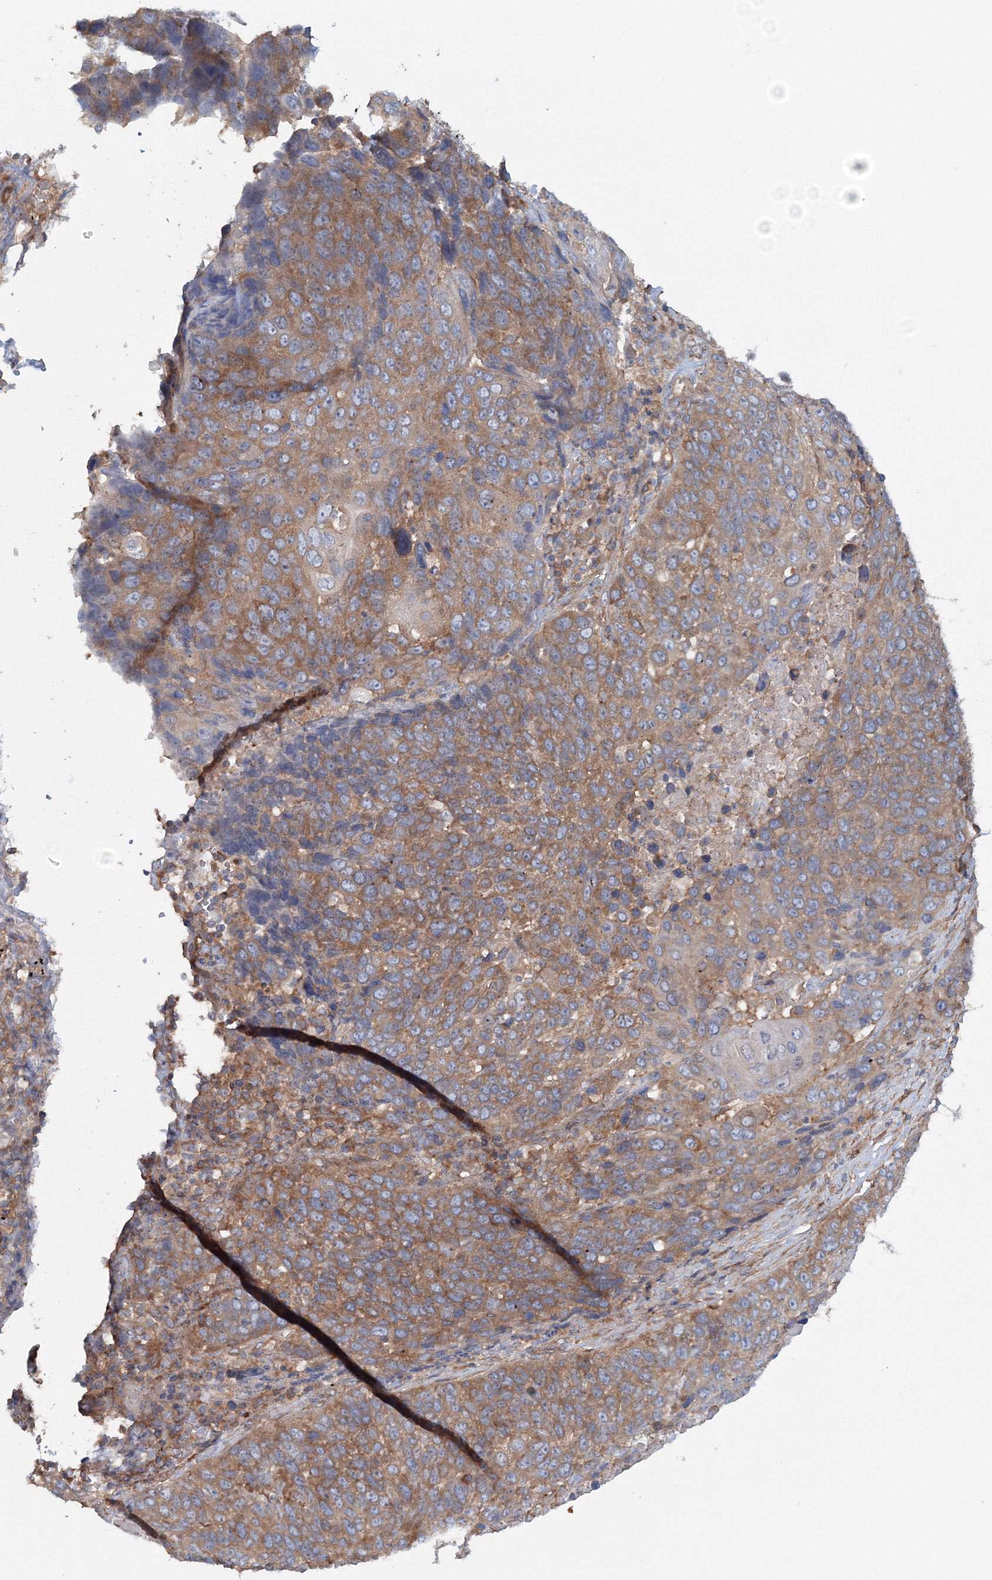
{"staining": {"intensity": "moderate", "quantity": ">75%", "location": "cytoplasmic/membranous"}, "tissue": "lung cancer", "cell_type": "Tumor cells", "image_type": "cancer", "snomed": [{"axis": "morphology", "description": "Squamous cell carcinoma, NOS"}, {"axis": "topography", "description": "Lung"}], "caption": "Immunohistochemical staining of lung cancer (squamous cell carcinoma) demonstrates medium levels of moderate cytoplasmic/membranous positivity in approximately >75% of tumor cells.", "gene": "EXOC1", "patient": {"sex": "male", "age": 66}}